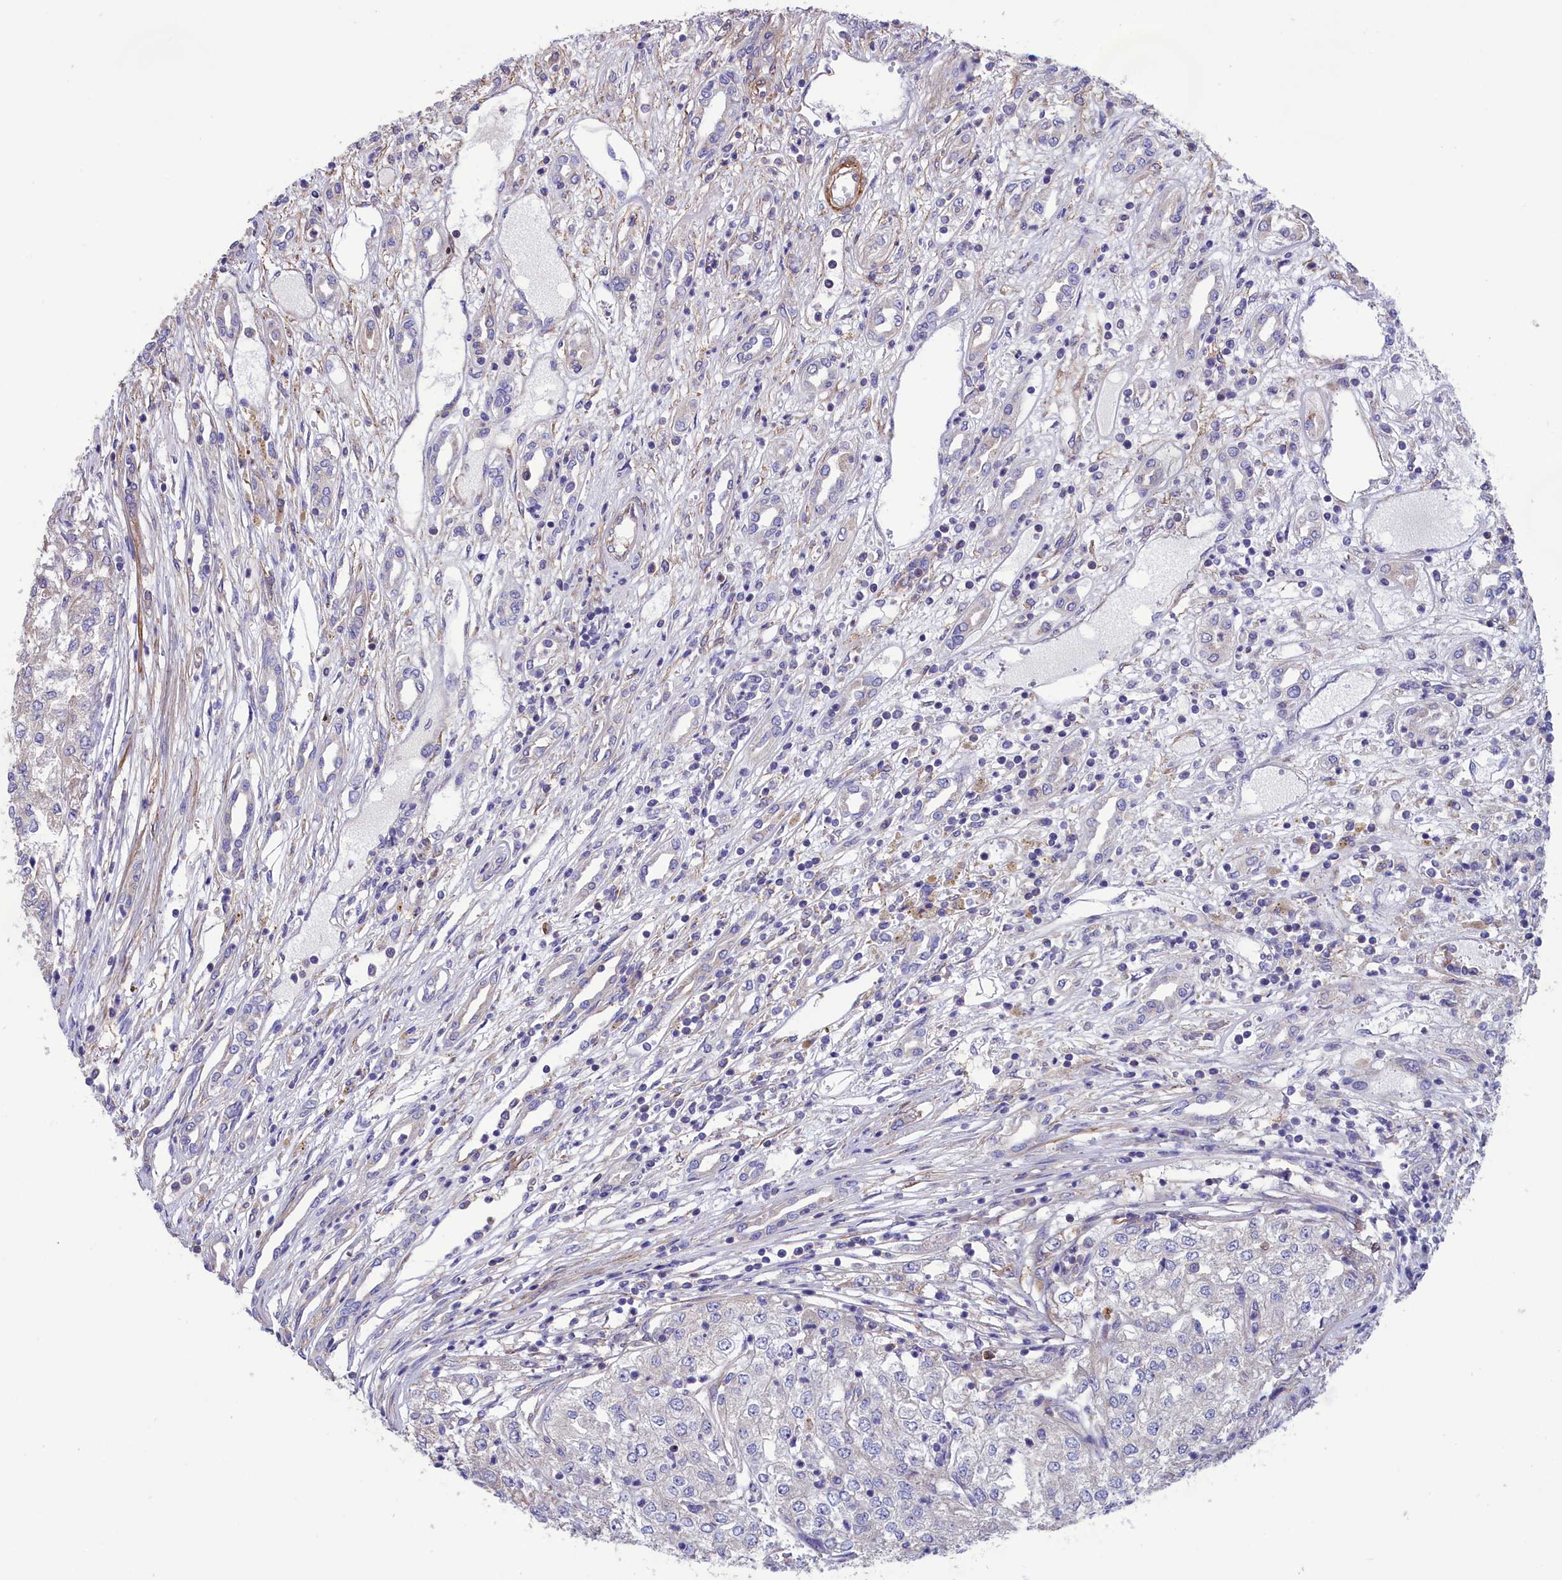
{"staining": {"intensity": "negative", "quantity": "none", "location": "none"}, "tissue": "renal cancer", "cell_type": "Tumor cells", "image_type": "cancer", "snomed": [{"axis": "morphology", "description": "Adenocarcinoma, NOS"}, {"axis": "topography", "description": "Kidney"}], "caption": "Tumor cells show no significant expression in adenocarcinoma (renal).", "gene": "AMDHD2", "patient": {"sex": "female", "age": 54}}